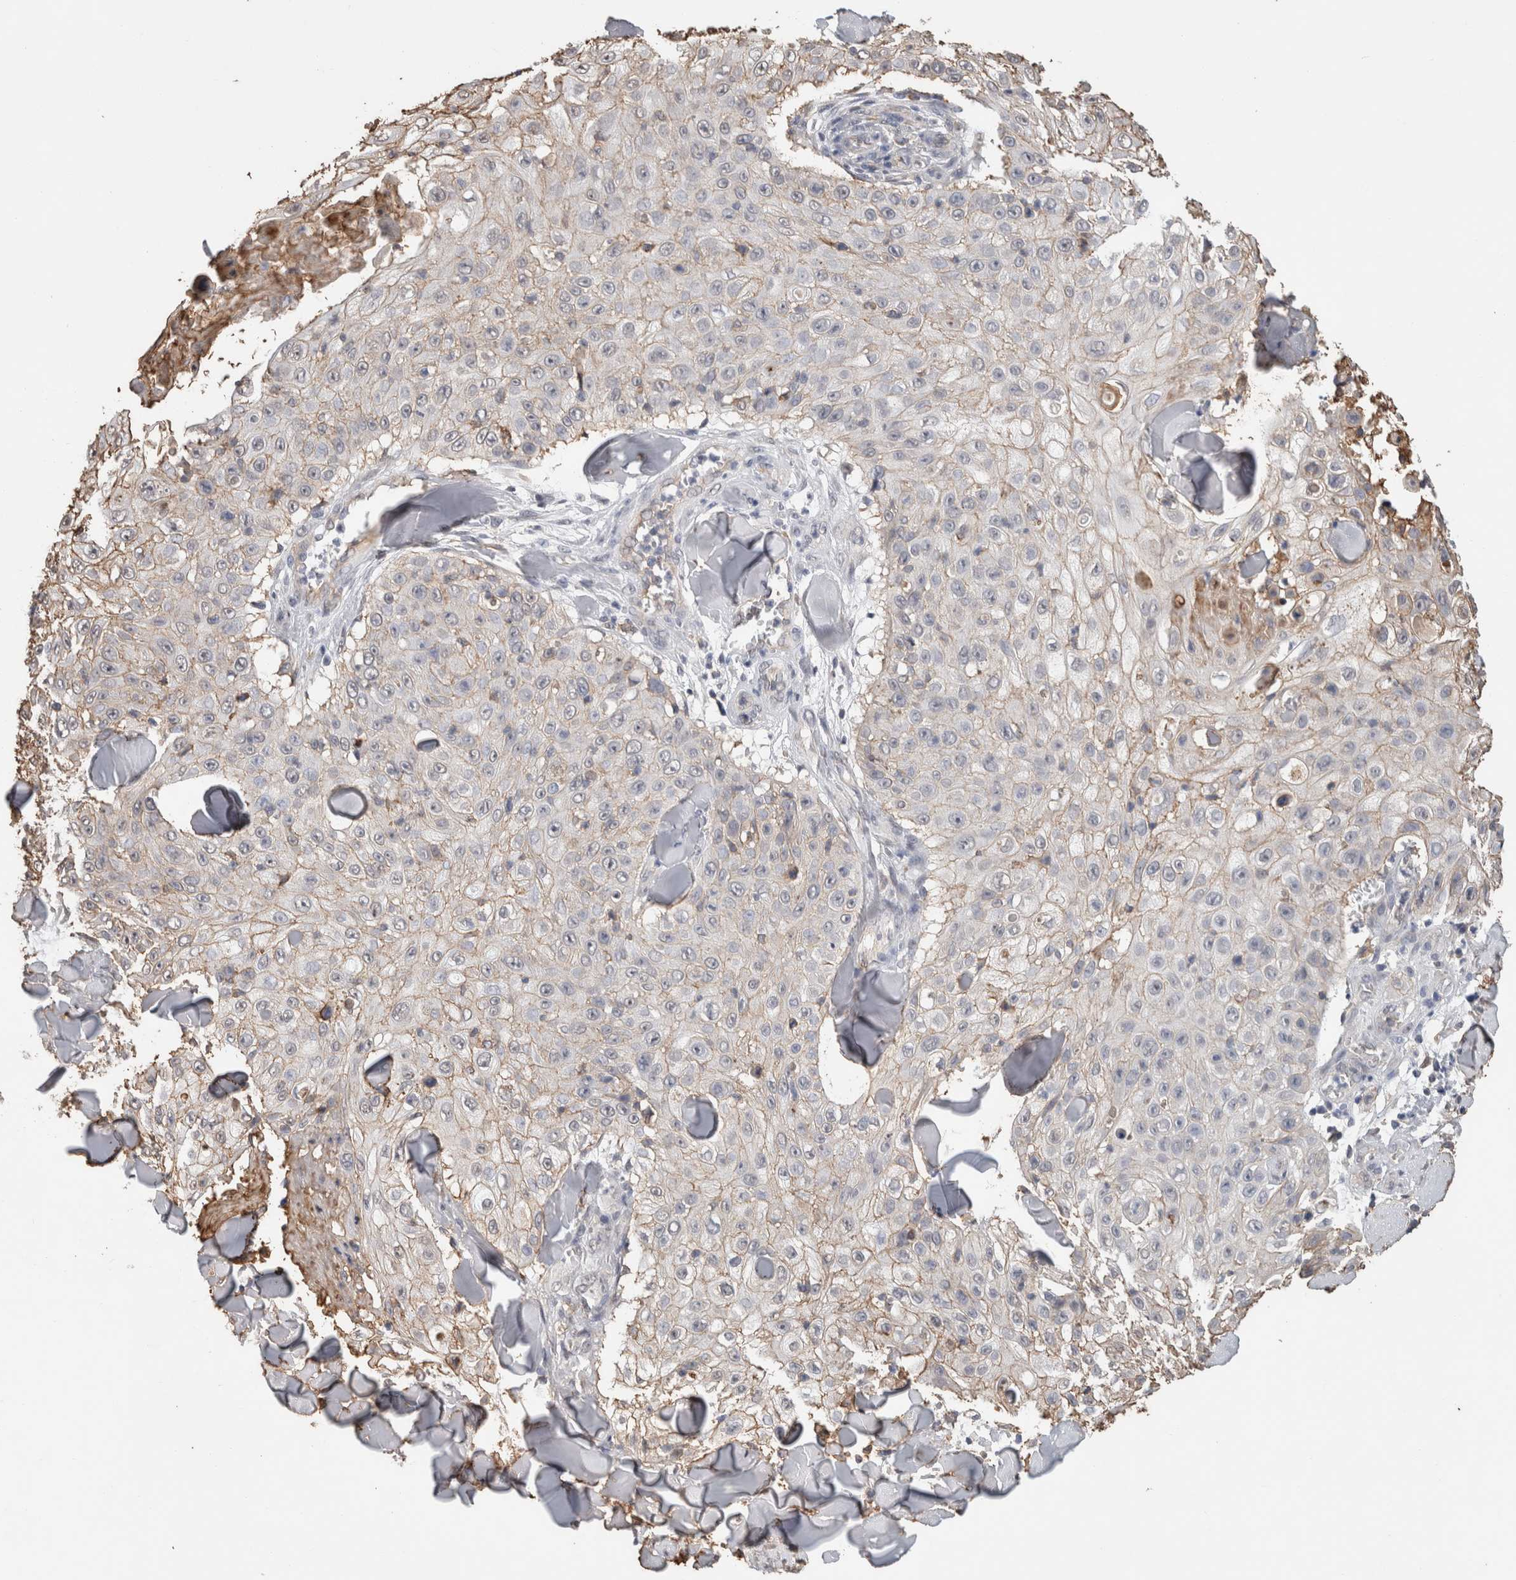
{"staining": {"intensity": "moderate", "quantity": "<25%", "location": "cytoplasmic/membranous"}, "tissue": "skin cancer", "cell_type": "Tumor cells", "image_type": "cancer", "snomed": [{"axis": "morphology", "description": "Squamous cell carcinoma, NOS"}, {"axis": "topography", "description": "Skin"}], "caption": "Immunohistochemistry (IHC) staining of skin cancer, which demonstrates low levels of moderate cytoplasmic/membranous positivity in about <25% of tumor cells indicating moderate cytoplasmic/membranous protein positivity. The staining was performed using DAB (brown) for protein detection and nuclei were counterstained in hematoxylin (blue).", "gene": "S100A10", "patient": {"sex": "male", "age": 86}}